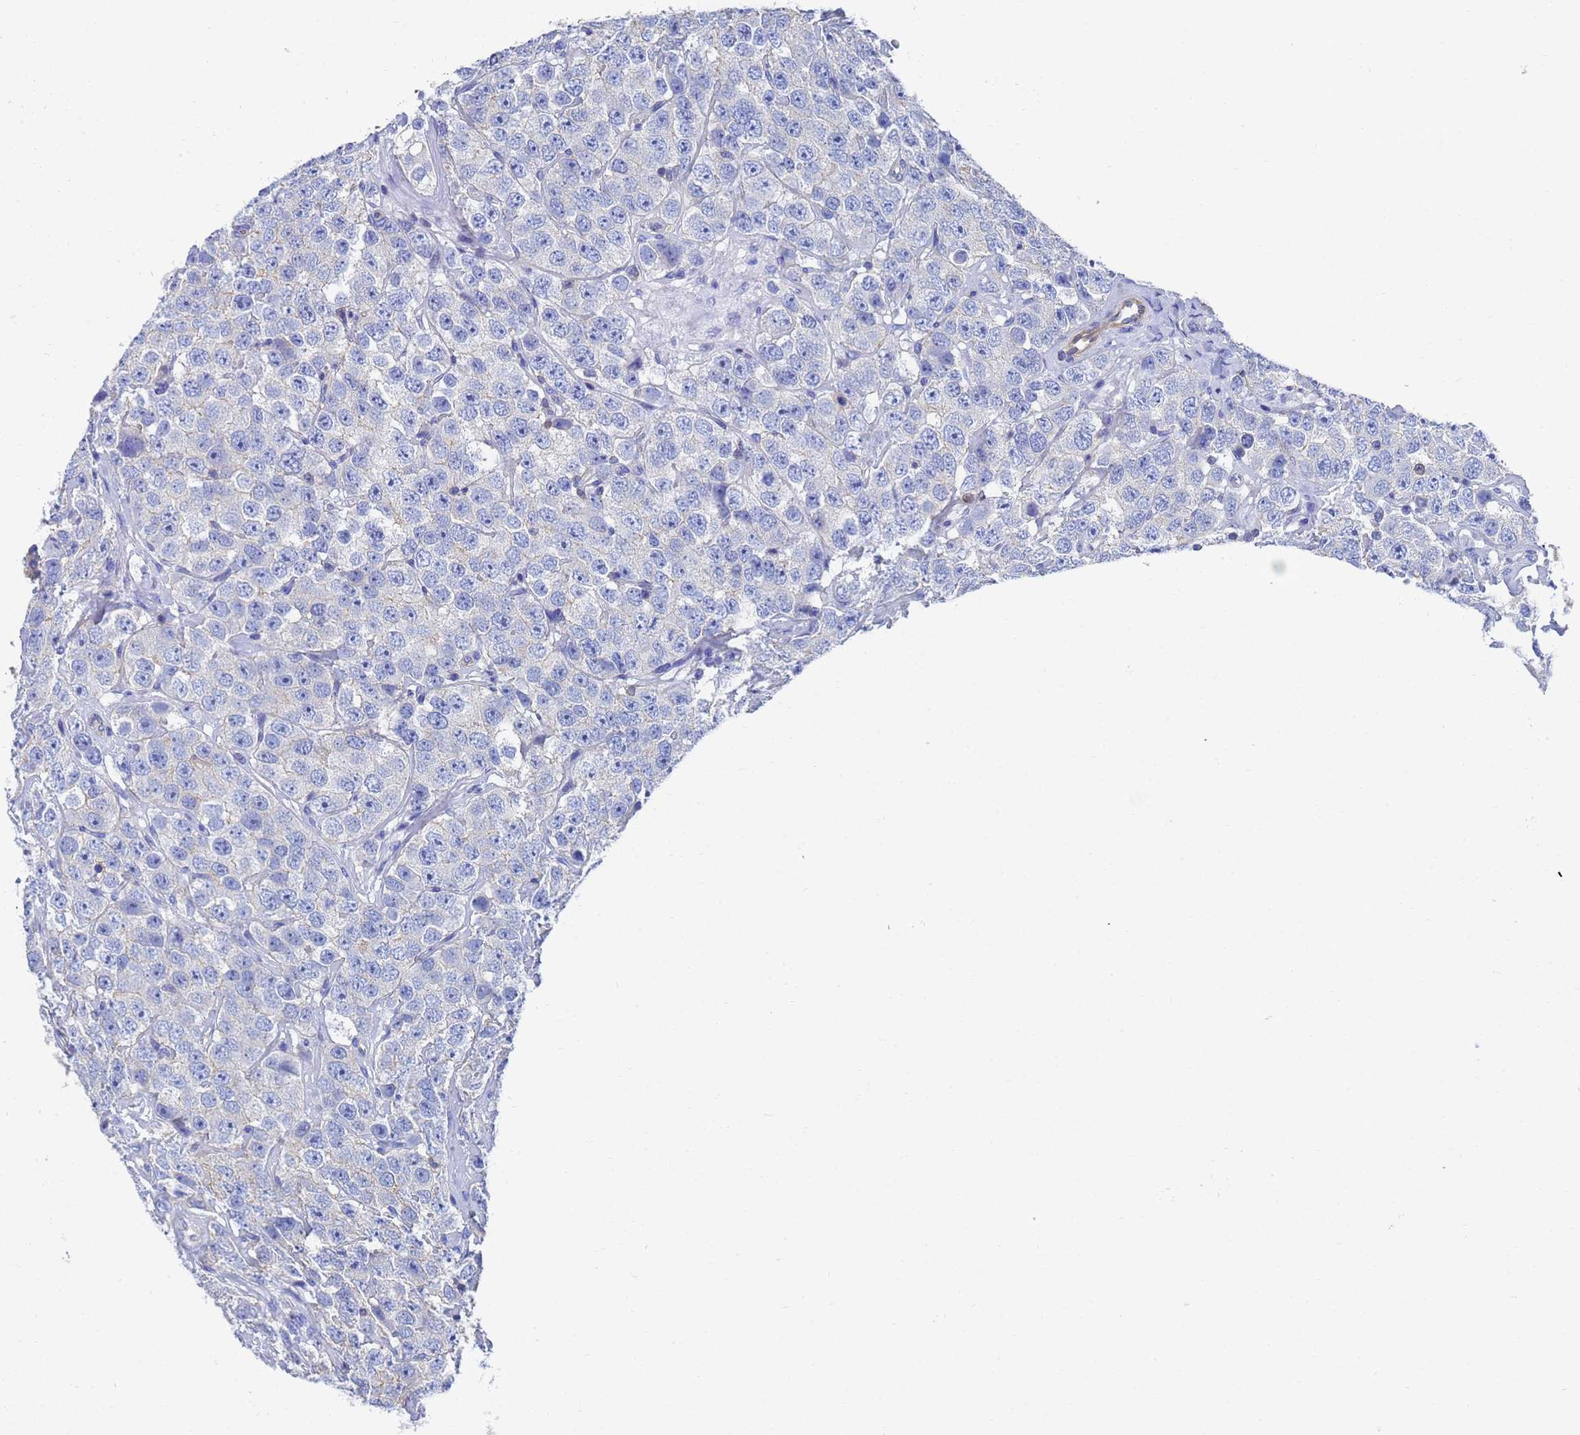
{"staining": {"intensity": "negative", "quantity": "none", "location": "none"}, "tissue": "testis cancer", "cell_type": "Tumor cells", "image_type": "cancer", "snomed": [{"axis": "morphology", "description": "Seminoma, NOS"}, {"axis": "topography", "description": "Testis"}], "caption": "Human seminoma (testis) stained for a protein using immunohistochemistry (IHC) reveals no staining in tumor cells.", "gene": "GCHFR", "patient": {"sex": "male", "age": 28}}